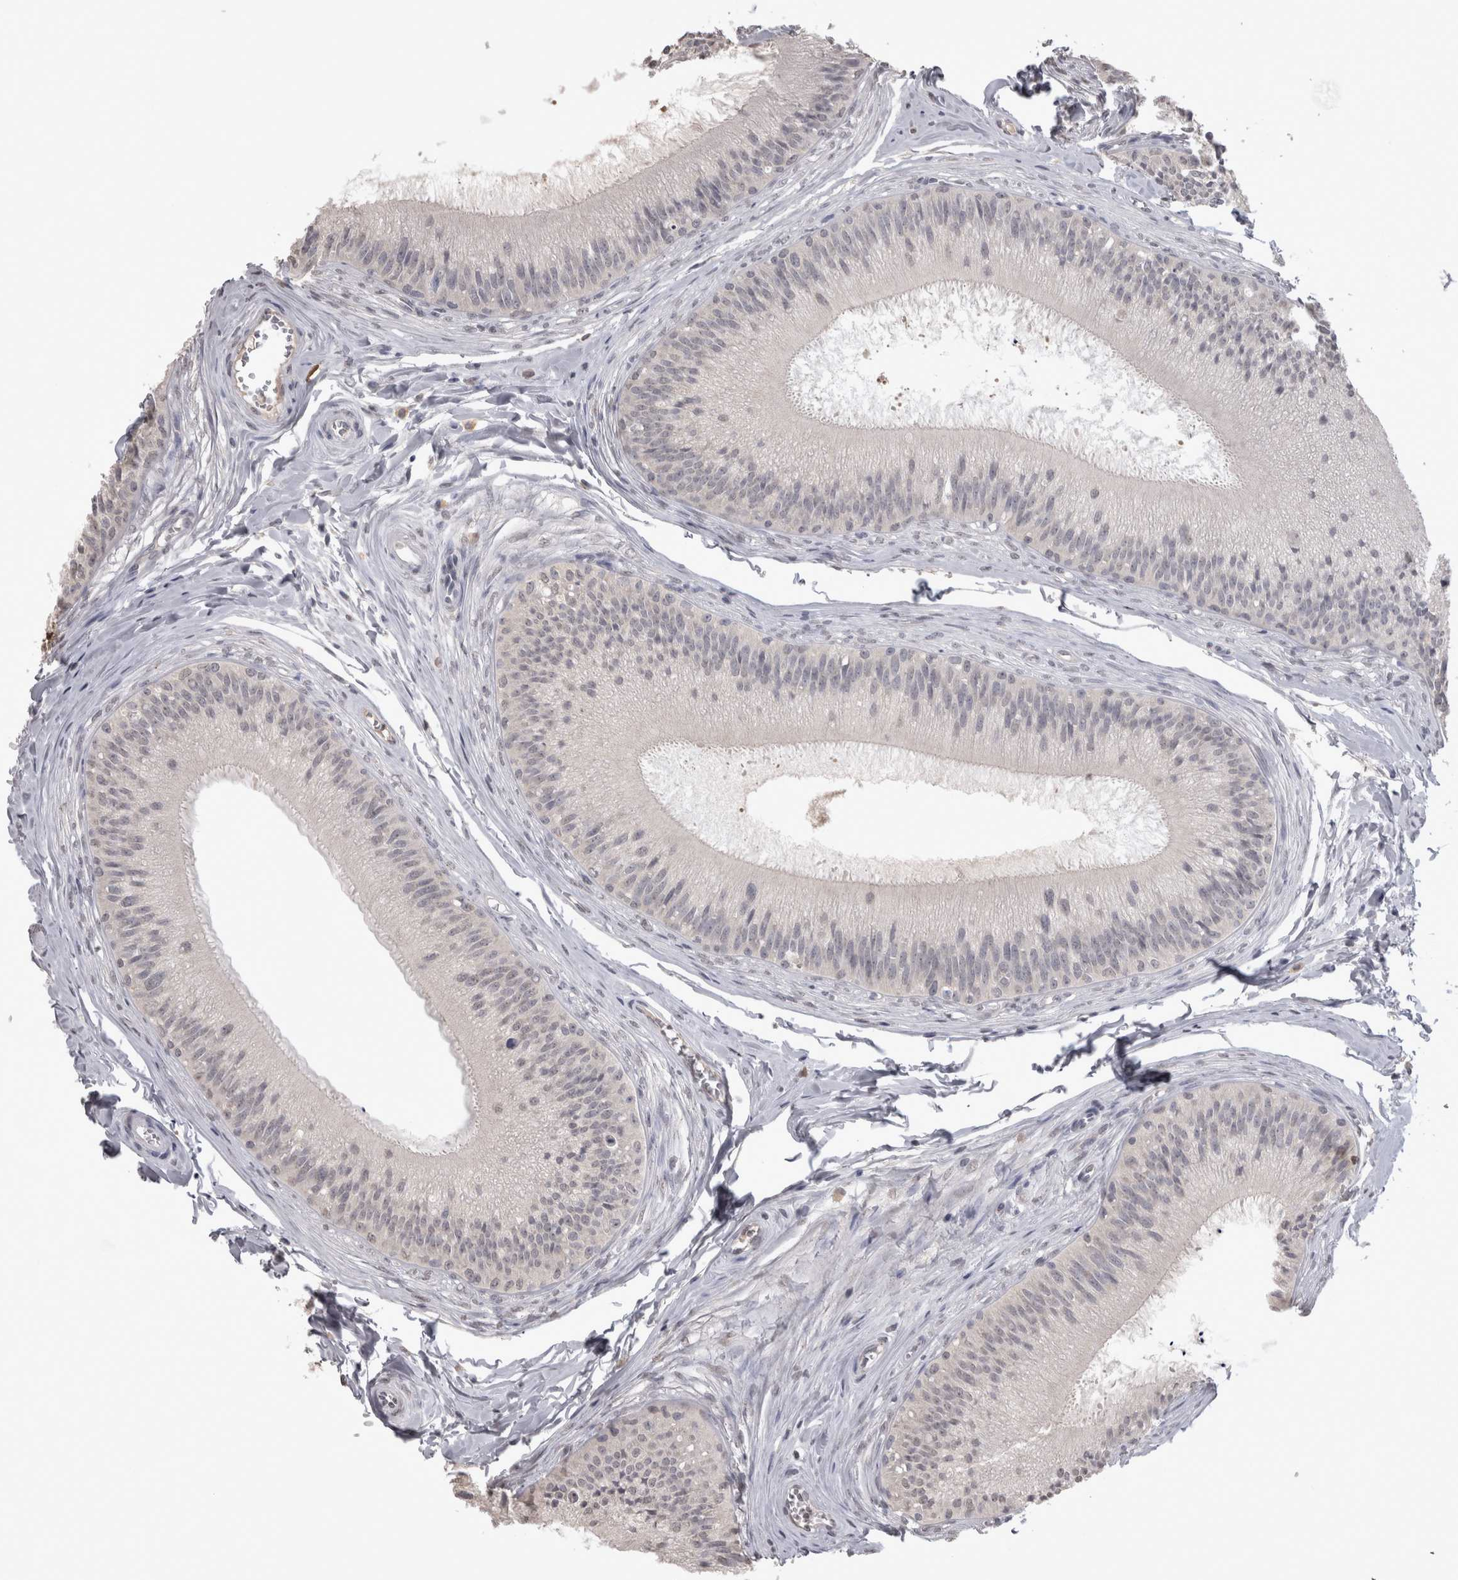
{"staining": {"intensity": "negative", "quantity": "none", "location": "none"}, "tissue": "epididymis", "cell_type": "Glandular cells", "image_type": "normal", "snomed": [{"axis": "morphology", "description": "Normal tissue, NOS"}, {"axis": "topography", "description": "Epididymis"}], "caption": "A micrograph of epididymis stained for a protein reveals no brown staining in glandular cells. (Stains: DAB (3,3'-diaminobenzidine) immunohistochemistry with hematoxylin counter stain, Microscopy: brightfield microscopy at high magnification).", "gene": "LAX1", "patient": {"sex": "male", "age": 31}}